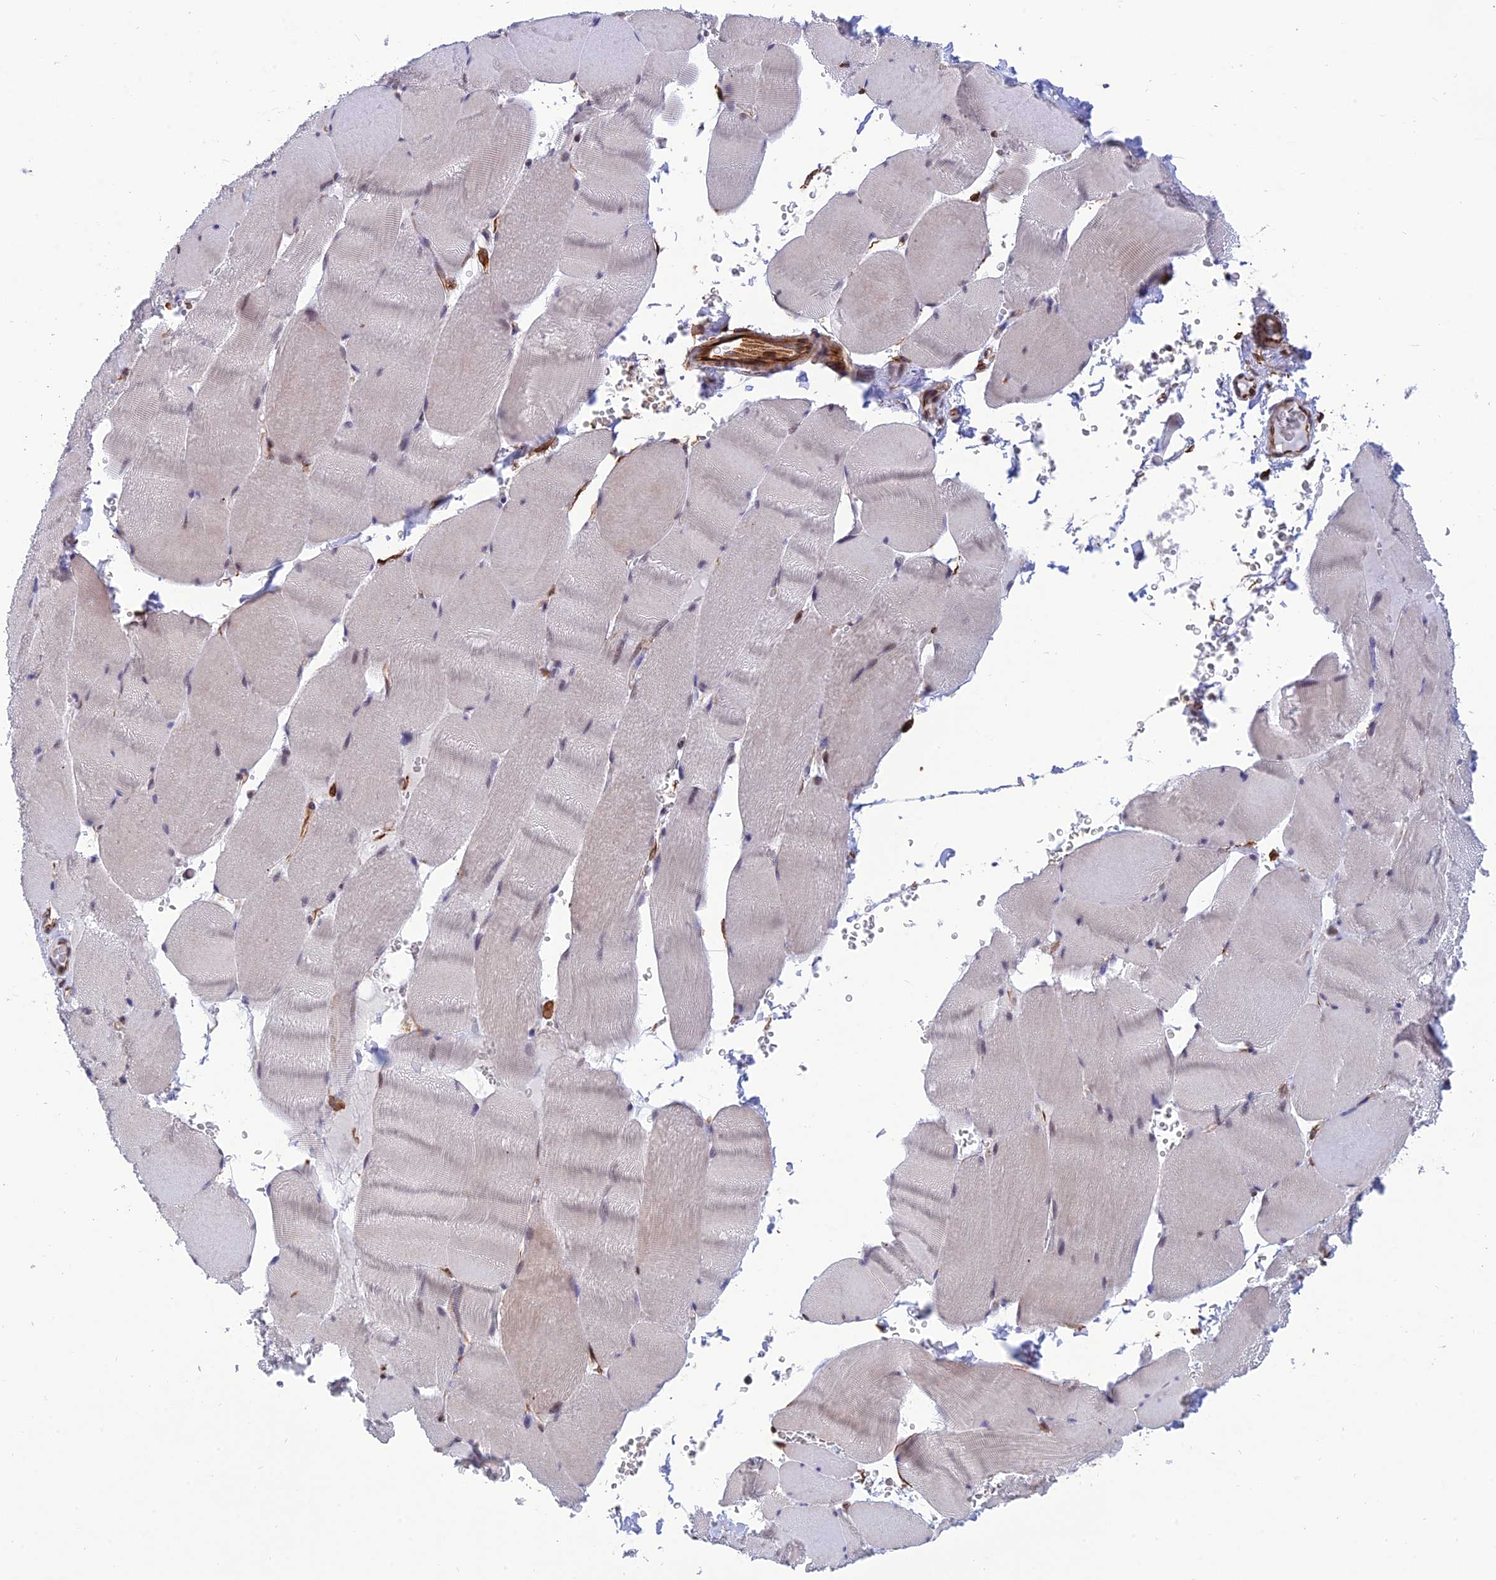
{"staining": {"intensity": "moderate", "quantity": "<25%", "location": "nuclear"}, "tissue": "skeletal muscle", "cell_type": "Myocytes", "image_type": "normal", "snomed": [{"axis": "morphology", "description": "Normal tissue, NOS"}, {"axis": "topography", "description": "Skeletal muscle"}, {"axis": "topography", "description": "Head-Neck"}], "caption": "Skeletal muscle stained with immunohistochemistry exhibits moderate nuclear positivity in approximately <25% of myocytes.", "gene": "PAGR1", "patient": {"sex": "male", "age": 66}}